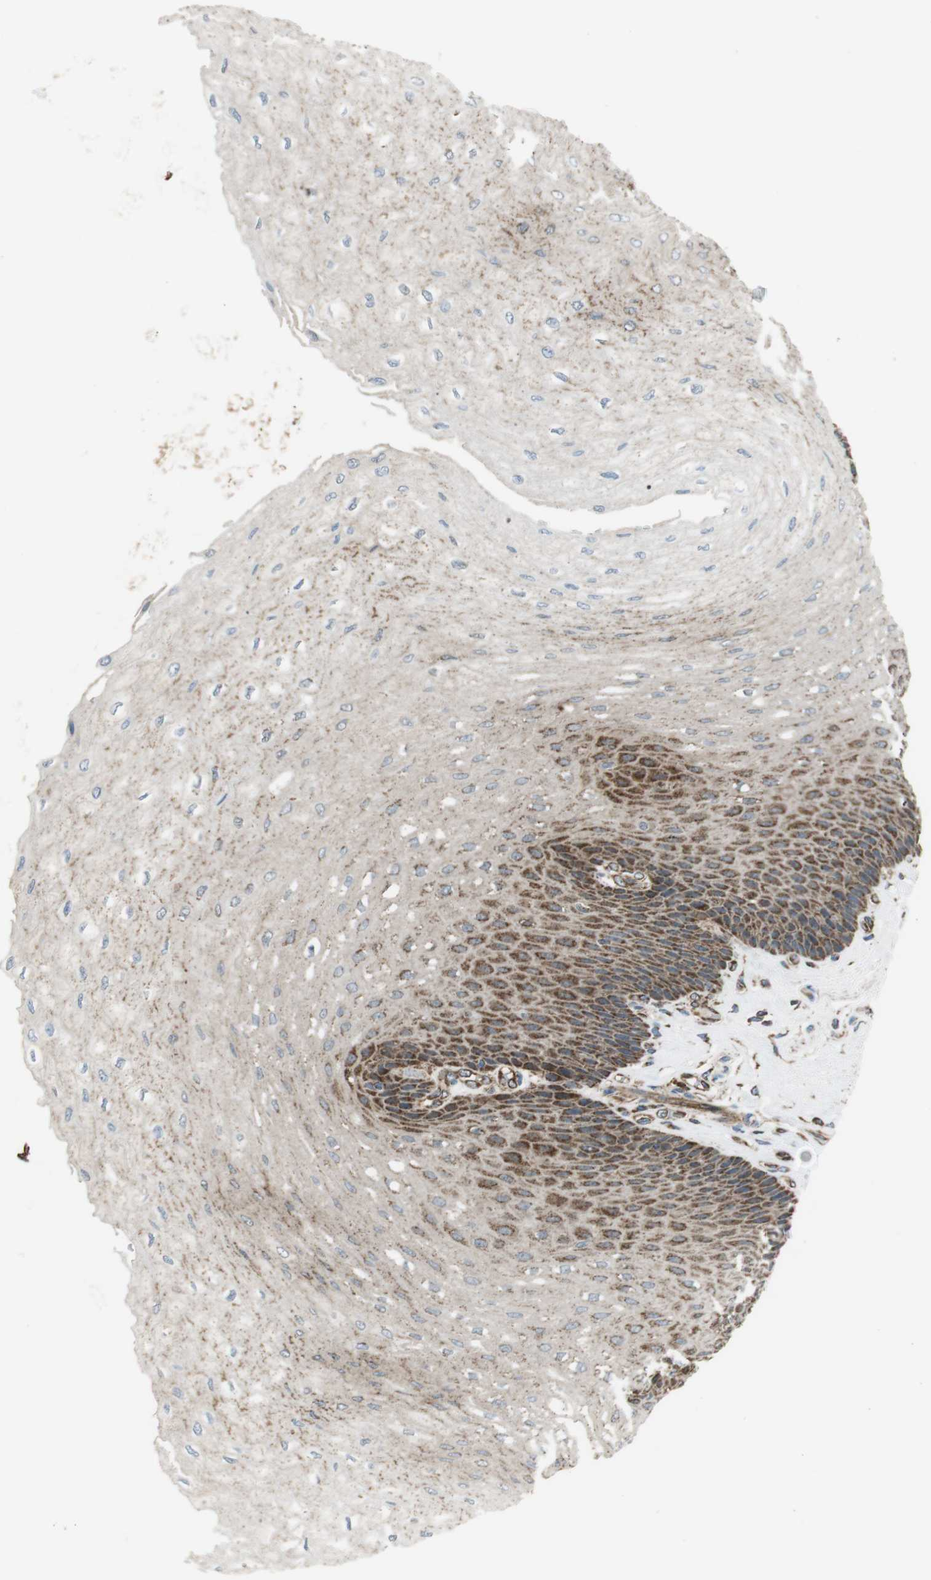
{"staining": {"intensity": "moderate", "quantity": "25%-75%", "location": "cytoplasmic/membranous"}, "tissue": "esophagus", "cell_type": "Squamous epithelial cells", "image_type": "normal", "snomed": [{"axis": "morphology", "description": "Normal tissue, NOS"}, {"axis": "topography", "description": "Esophagus"}], "caption": "Protein staining of benign esophagus exhibits moderate cytoplasmic/membranous expression in approximately 25%-75% of squamous epithelial cells.", "gene": "GIMAP8", "patient": {"sex": "female", "age": 72}}